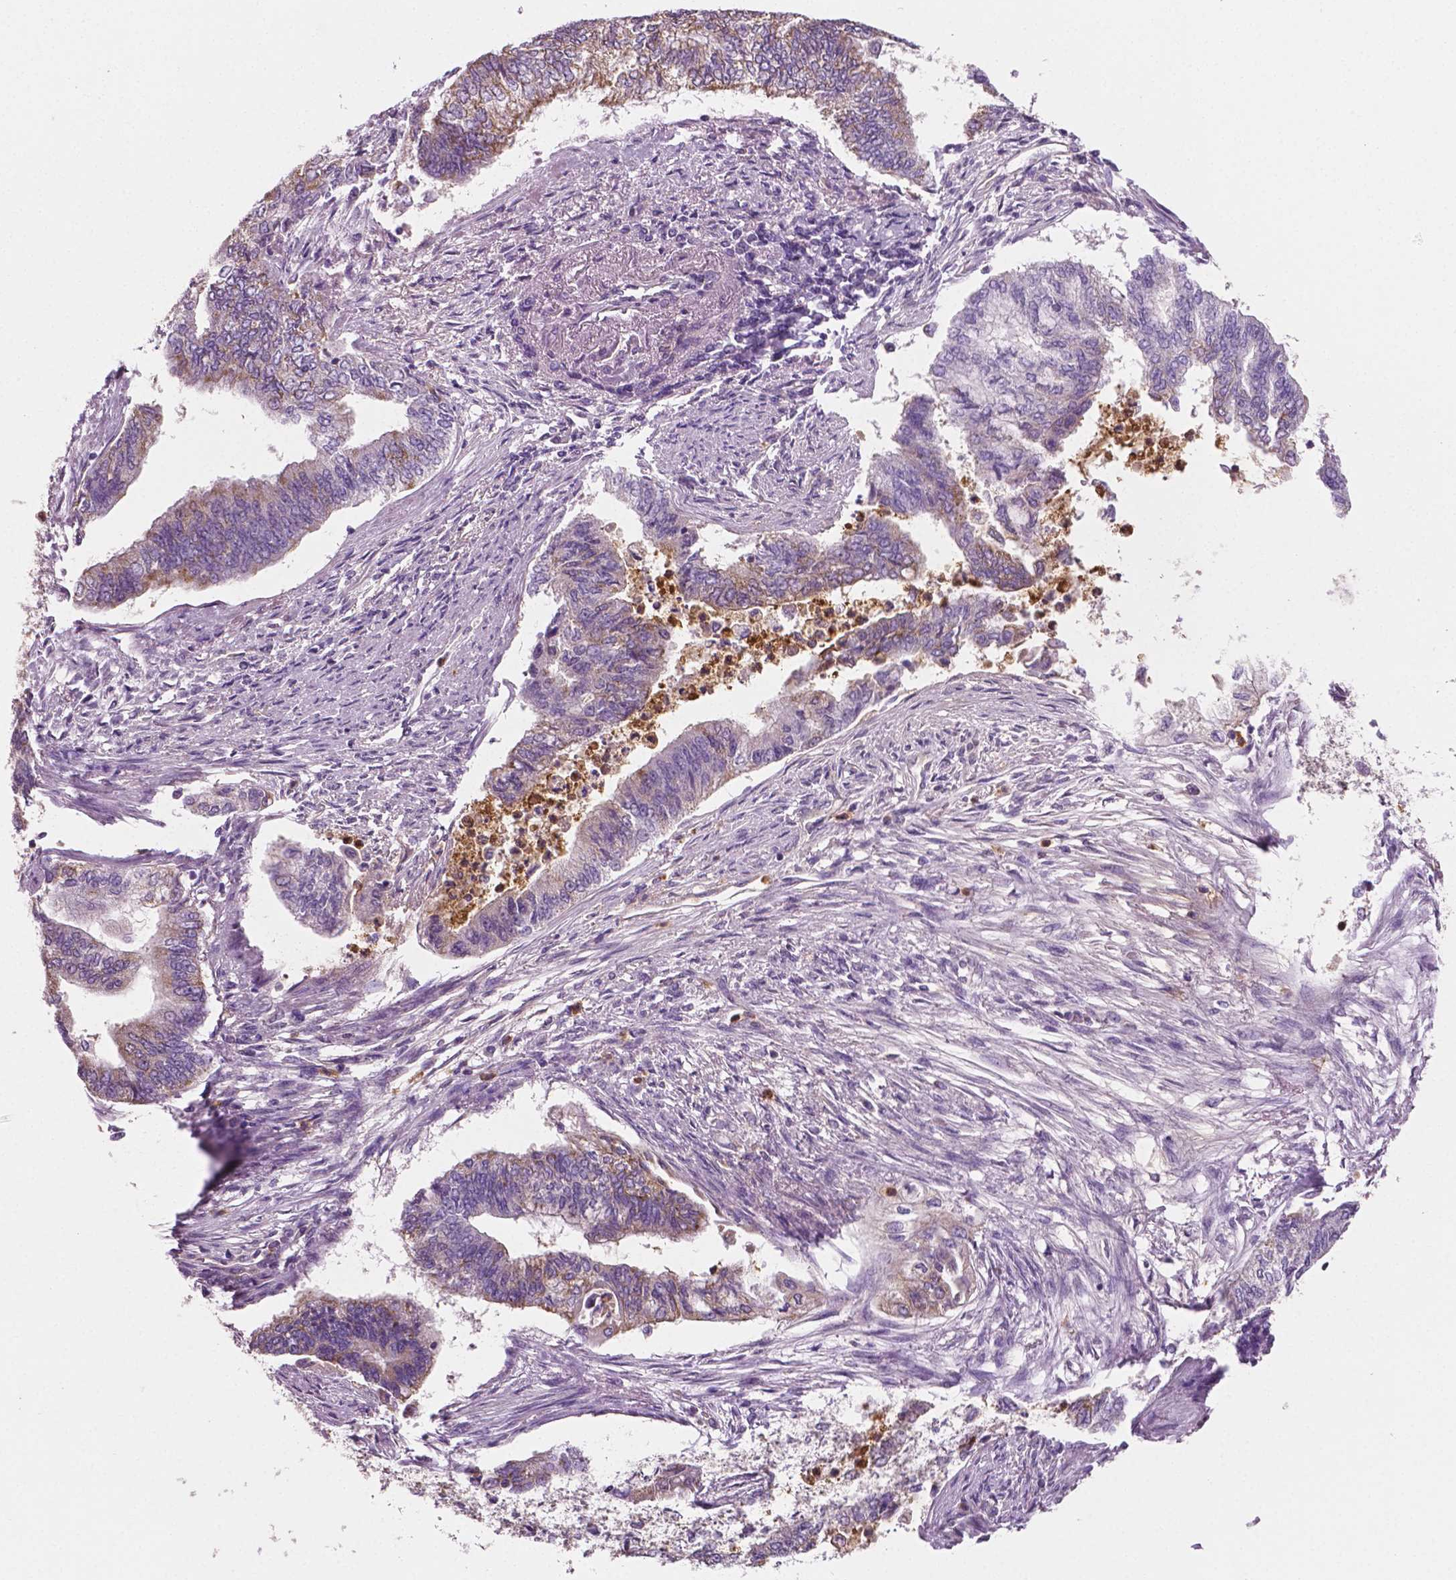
{"staining": {"intensity": "weak", "quantity": "25%-75%", "location": "cytoplasmic/membranous"}, "tissue": "endometrial cancer", "cell_type": "Tumor cells", "image_type": "cancer", "snomed": [{"axis": "morphology", "description": "Adenocarcinoma, NOS"}, {"axis": "topography", "description": "Endometrium"}], "caption": "Weak cytoplasmic/membranous staining for a protein is identified in approximately 25%-75% of tumor cells of endometrial adenocarcinoma using IHC.", "gene": "PTX3", "patient": {"sex": "female", "age": 65}}